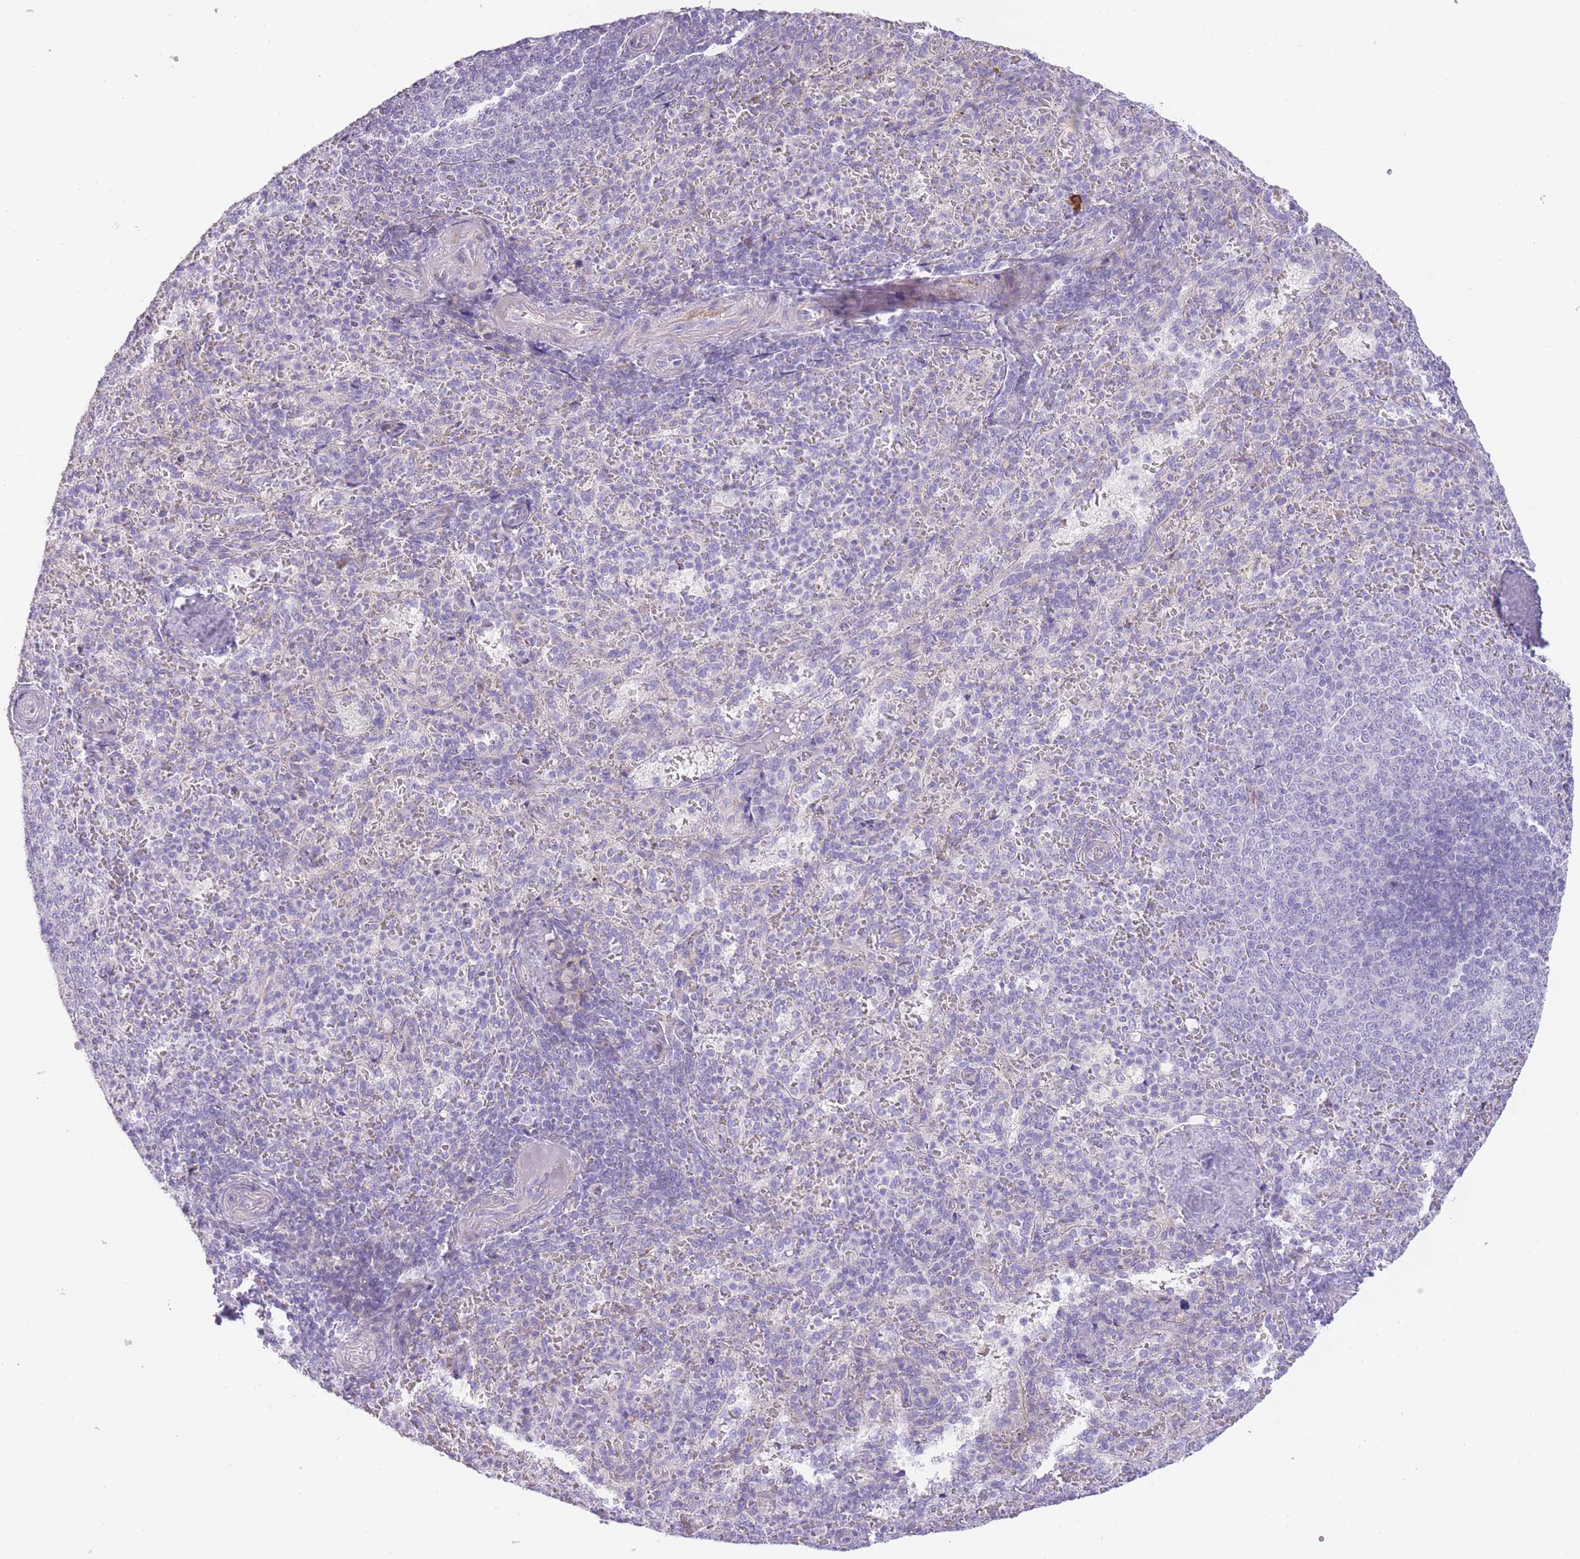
{"staining": {"intensity": "negative", "quantity": "none", "location": "none"}, "tissue": "spleen", "cell_type": "Cells in red pulp", "image_type": "normal", "snomed": [{"axis": "morphology", "description": "Normal tissue, NOS"}, {"axis": "topography", "description": "Spleen"}], "caption": "Spleen was stained to show a protein in brown. There is no significant expression in cells in red pulp. (DAB (3,3'-diaminobenzidine) IHC visualized using brightfield microscopy, high magnification).", "gene": "IMPG1", "patient": {"sex": "female", "age": 21}}